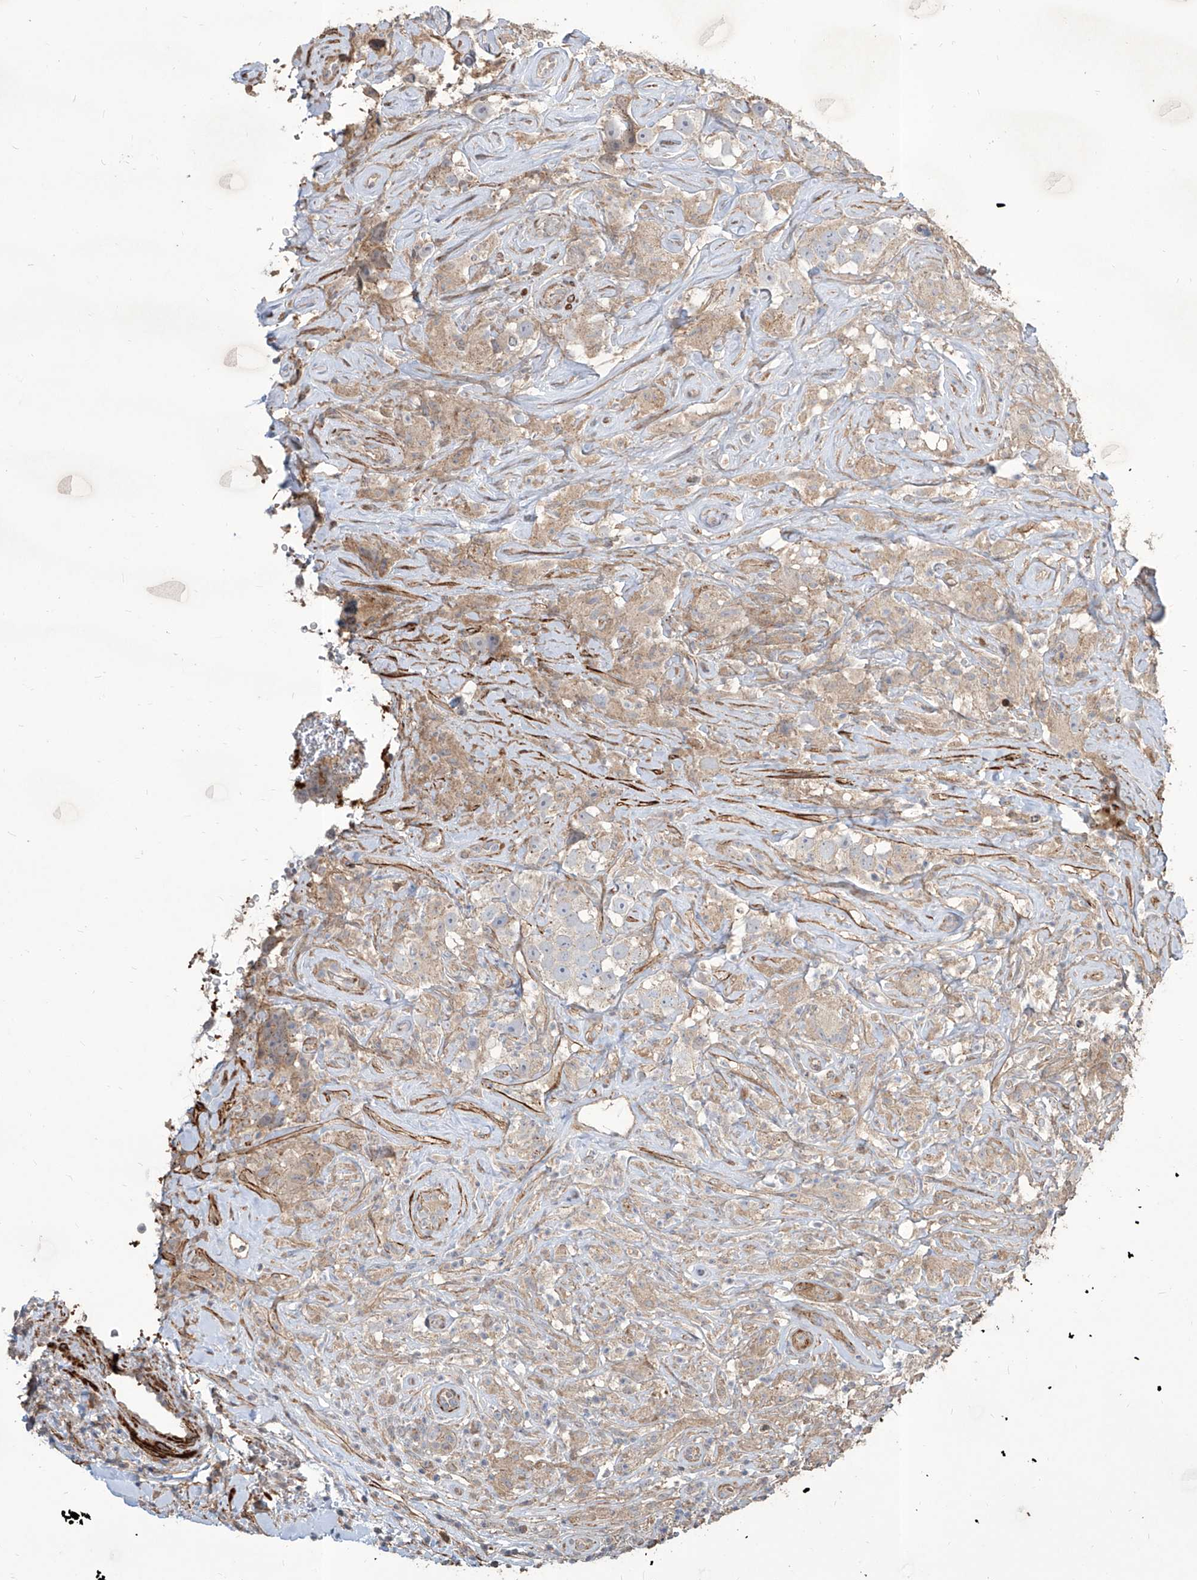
{"staining": {"intensity": "weak", "quantity": "<25%", "location": "cytoplasmic/membranous"}, "tissue": "testis cancer", "cell_type": "Tumor cells", "image_type": "cancer", "snomed": [{"axis": "morphology", "description": "Seminoma, NOS"}, {"axis": "topography", "description": "Testis"}], "caption": "The image exhibits no staining of tumor cells in seminoma (testis).", "gene": "FAM83B", "patient": {"sex": "male", "age": 49}}